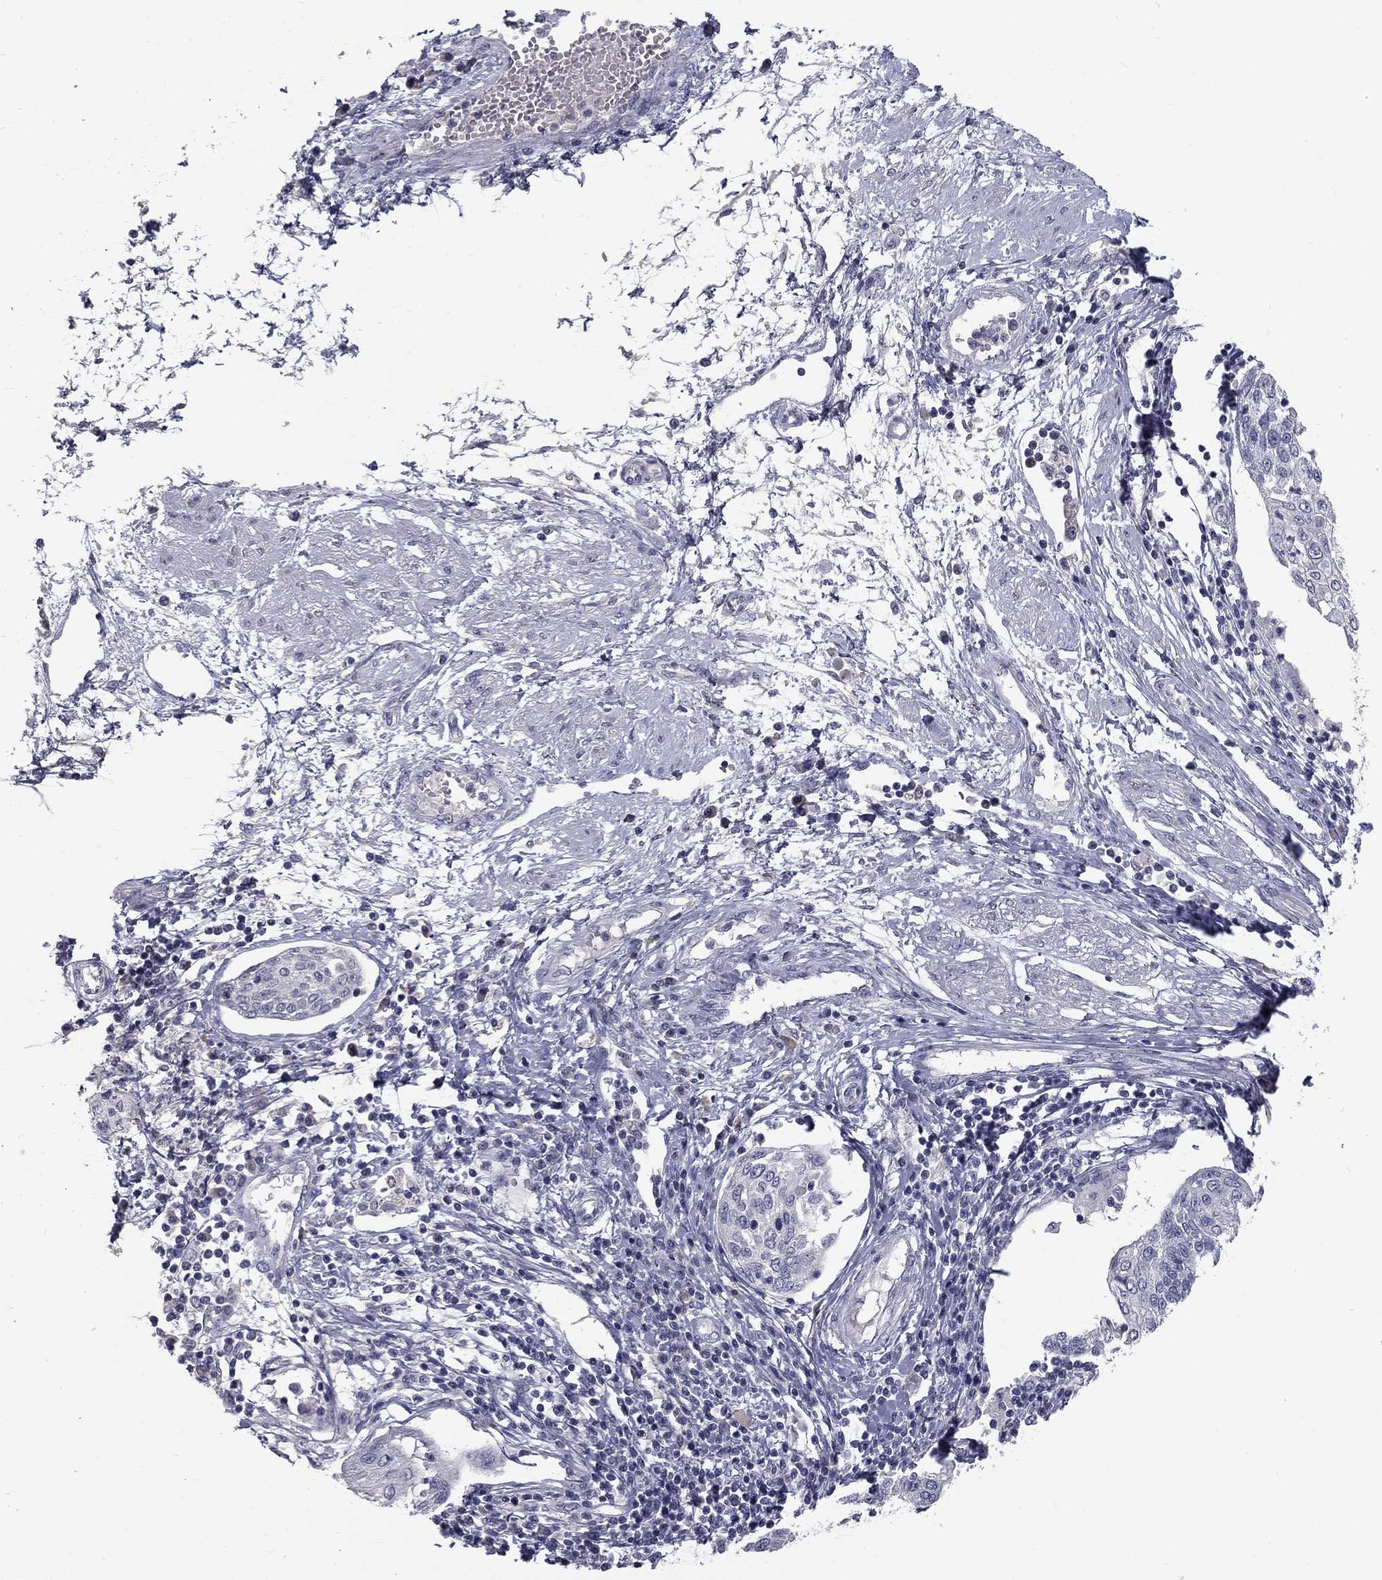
{"staining": {"intensity": "negative", "quantity": "none", "location": "none"}, "tissue": "cervical cancer", "cell_type": "Tumor cells", "image_type": "cancer", "snomed": [{"axis": "morphology", "description": "Squamous cell carcinoma, NOS"}, {"axis": "topography", "description": "Cervix"}], "caption": "IHC photomicrograph of human cervical cancer stained for a protein (brown), which demonstrates no expression in tumor cells.", "gene": "NOS1", "patient": {"sex": "female", "age": 34}}